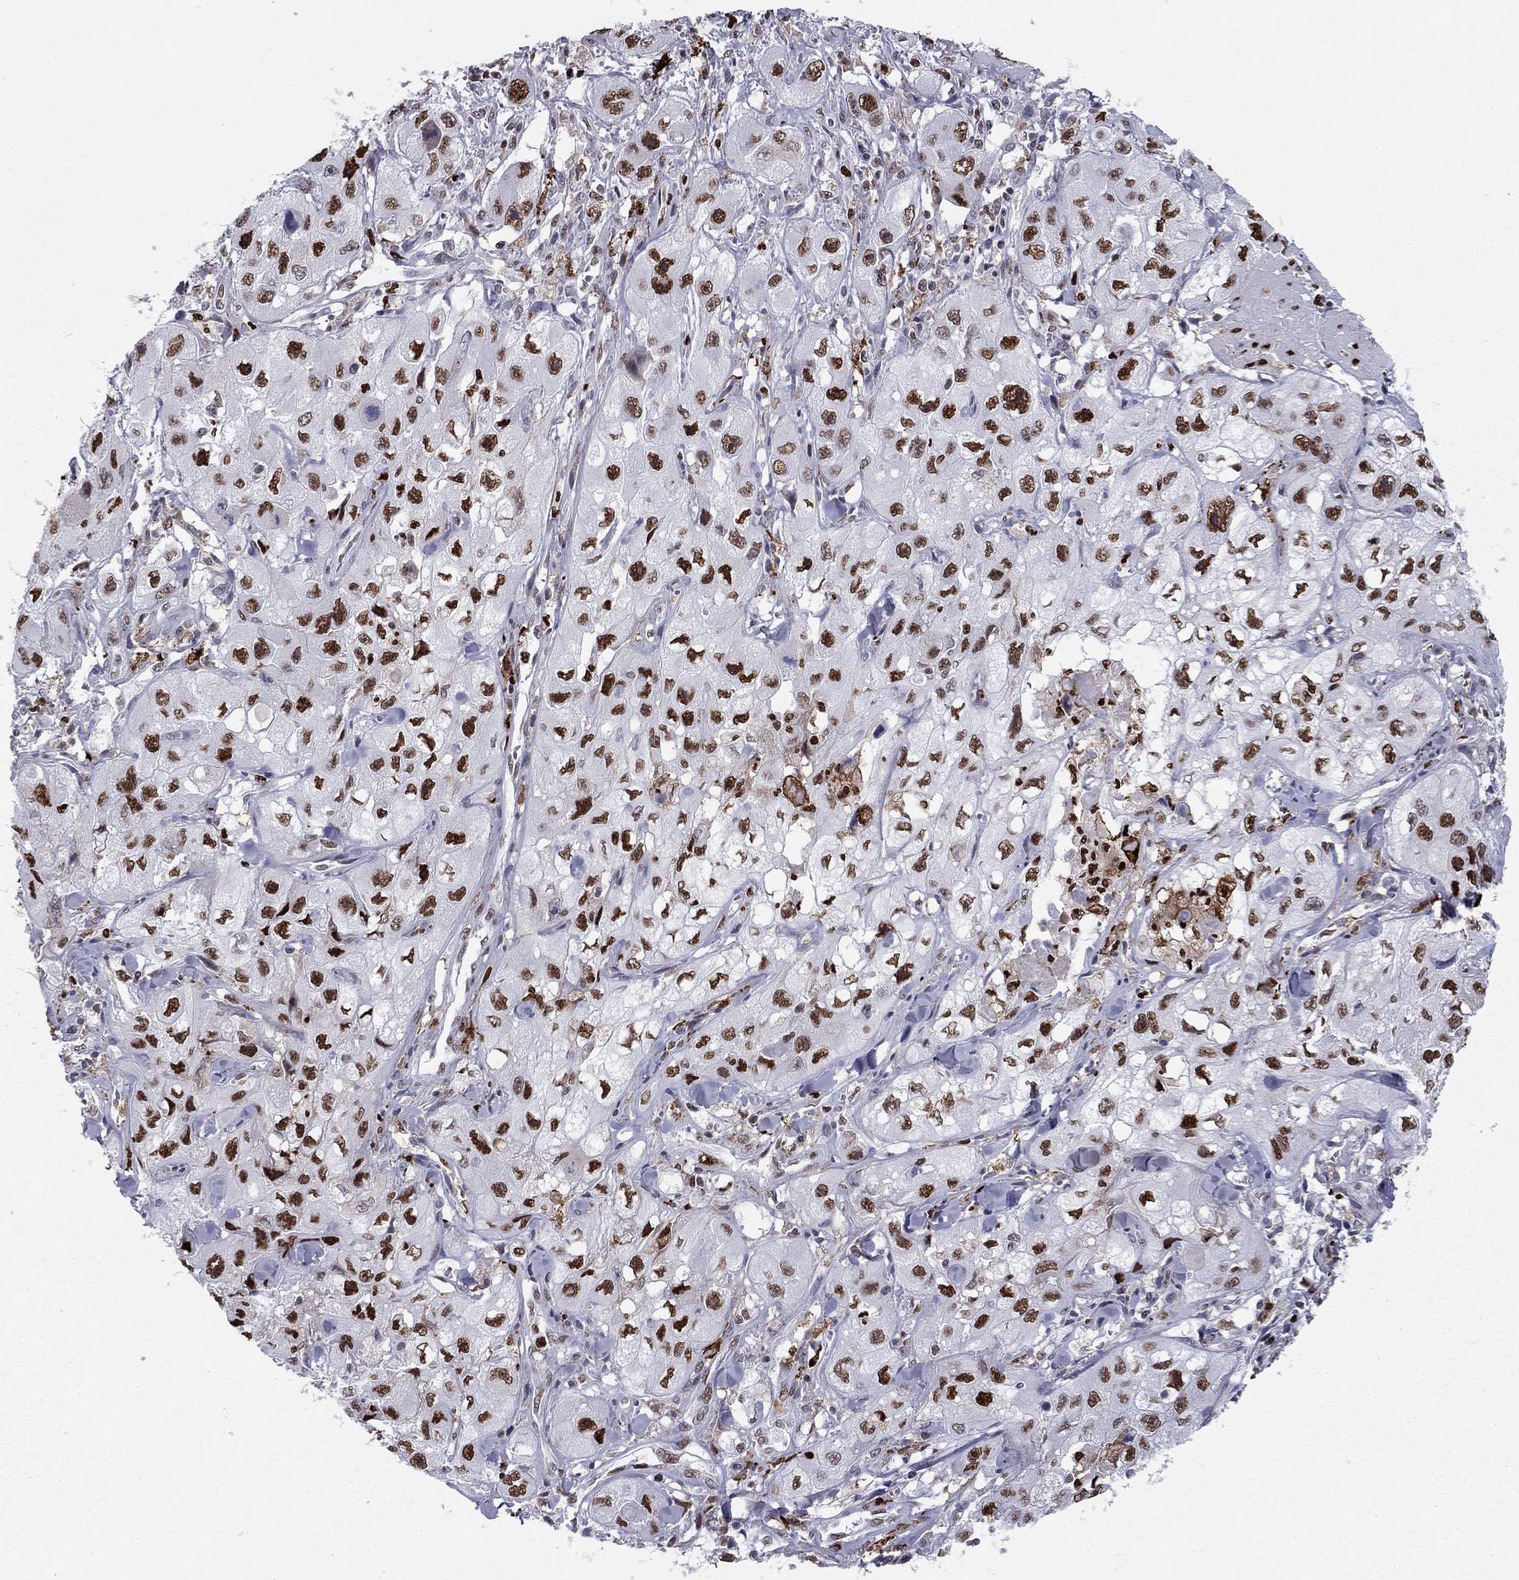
{"staining": {"intensity": "strong", "quantity": ">75%", "location": "nuclear"}, "tissue": "skin cancer", "cell_type": "Tumor cells", "image_type": "cancer", "snomed": [{"axis": "morphology", "description": "Squamous cell carcinoma, NOS"}, {"axis": "topography", "description": "Skin"}, {"axis": "topography", "description": "Subcutis"}], "caption": "Immunohistochemical staining of human skin squamous cell carcinoma shows high levels of strong nuclear expression in approximately >75% of tumor cells. The staining is performed using DAB brown chromogen to label protein expression. The nuclei are counter-stained blue using hematoxylin.", "gene": "PCGF3", "patient": {"sex": "male", "age": 73}}